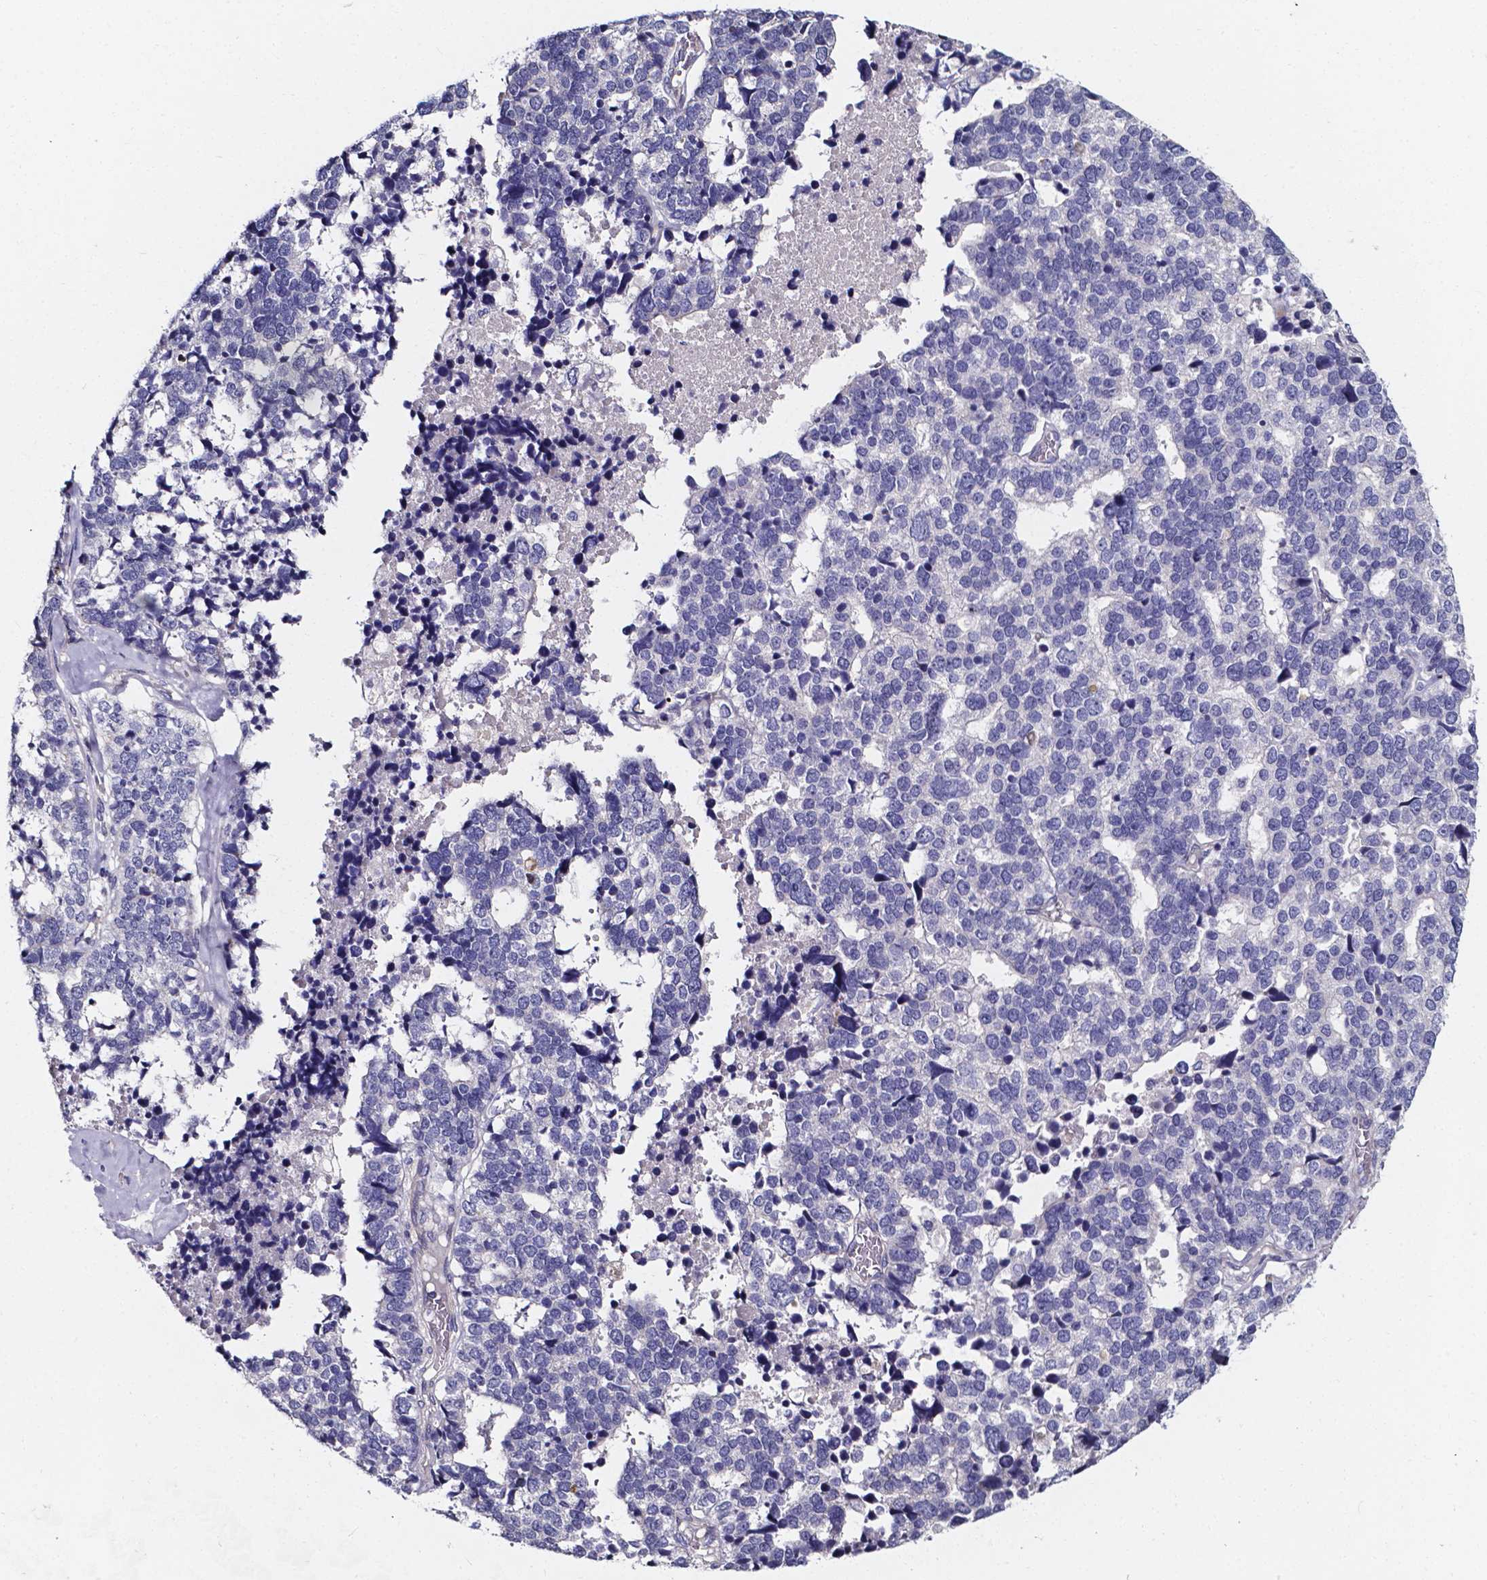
{"staining": {"intensity": "negative", "quantity": "none", "location": "none"}, "tissue": "stomach cancer", "cell_type": "Tumor cells", "image_type": "cancer", "snomed": [{"axis": "morphology", "description": "Adenocarcinoma, NOS"}, {"axis": "topography", "description": "Stomach"}], "caption": "The photomicrograph displays no significant staining in tumor cells of stomach cancer.", "gene": "CACNG8", "patient": {"sex": "male", "age": 69}}